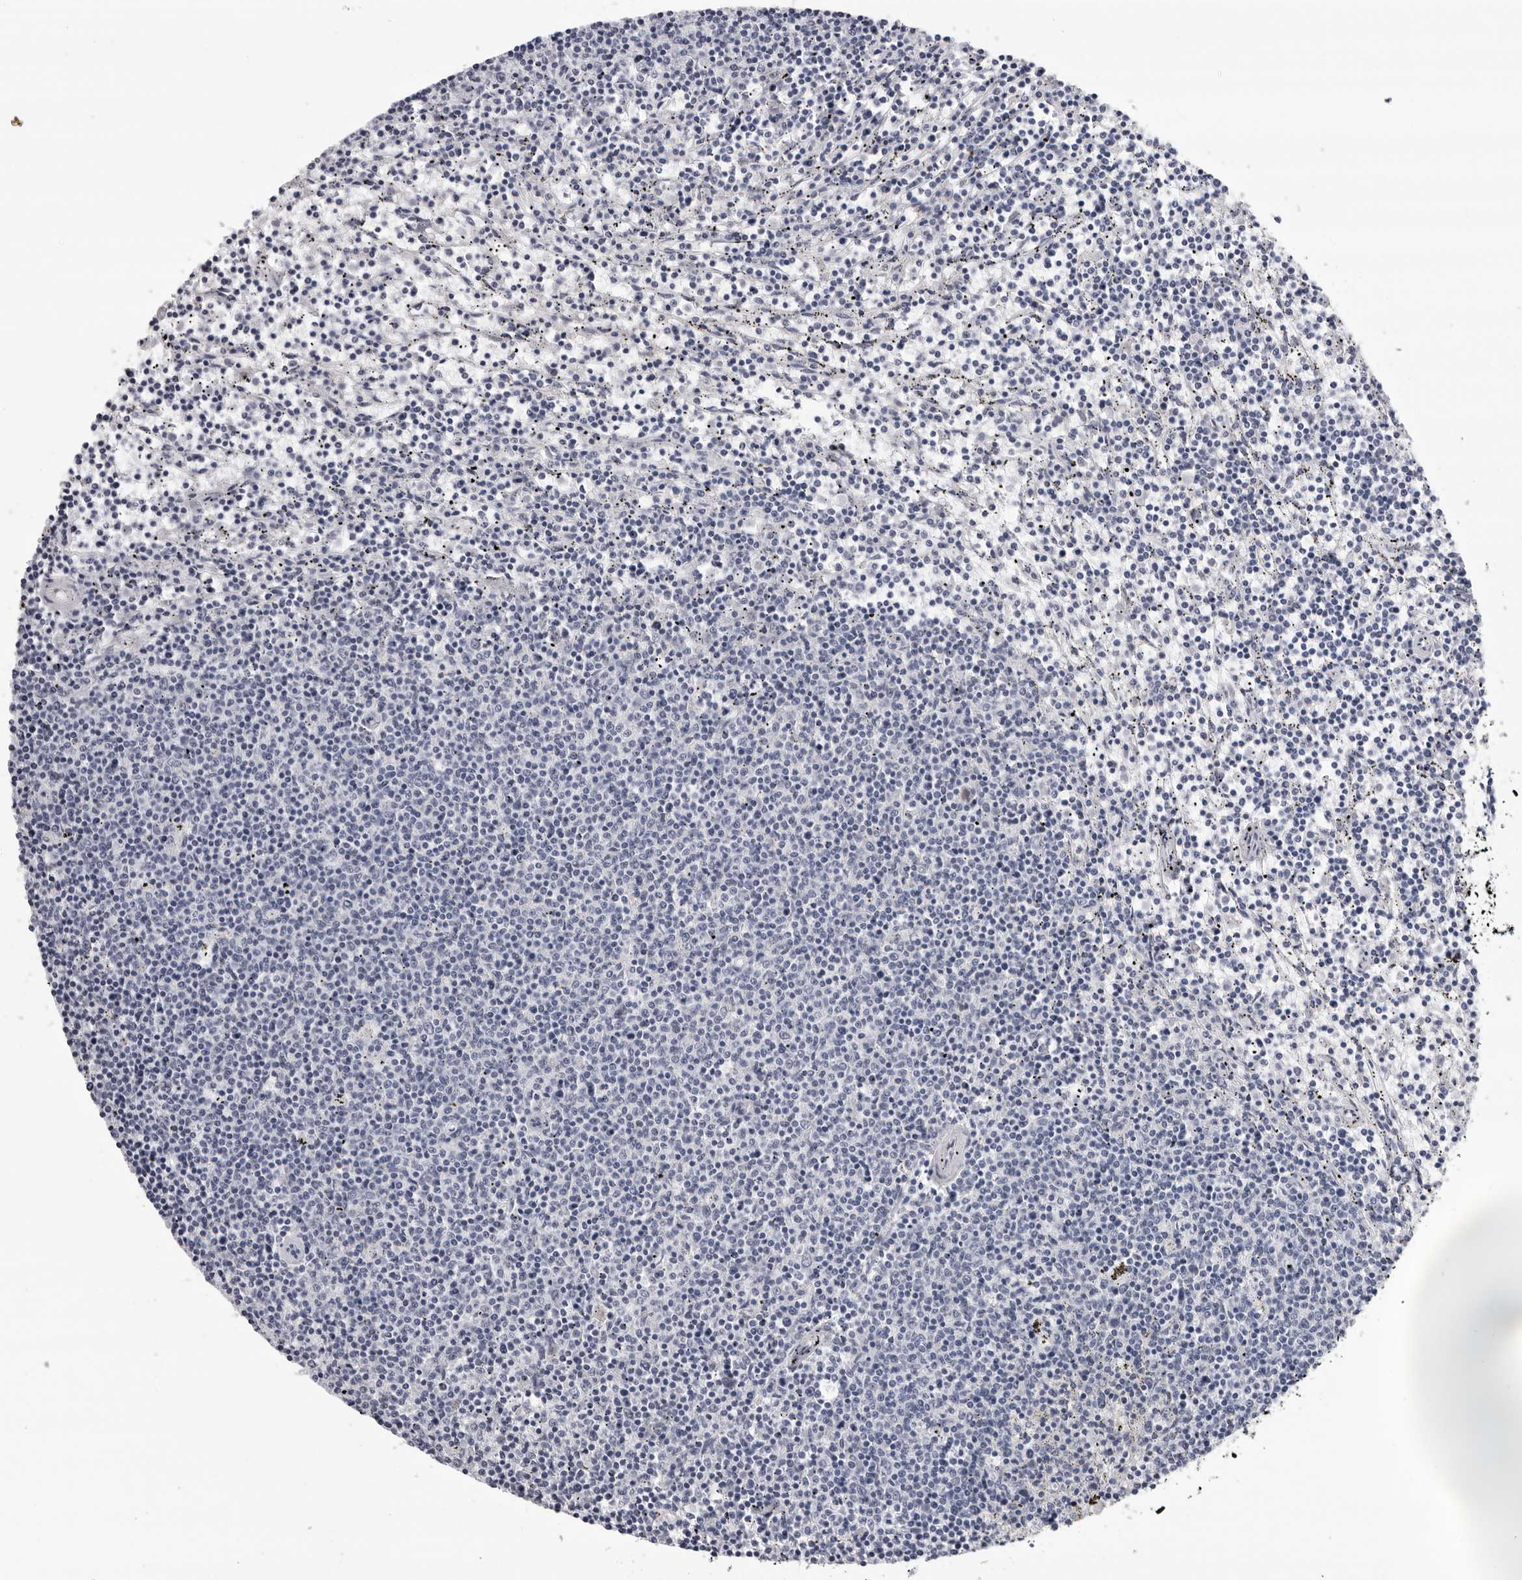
{"staining": {"intensity": "negative", "quantity": "none", "location": "none"}, "tissue": "lymphoma", "cell_type": "Tumor cells", "image_type": "cancer", "snomed": [{"axis": "morphology", "description": "Malignant lymphoma, non-Hodgkin's type, Low grade"}, {"axis": "topography", "description": "Spleen"}], "caption": "IHC micrograph of malignant lymphoma, non-Hodgkin's type (low-grade) stained for a protein (brown), which reveals no expression in tumor cells.", "gene": "ZNF502", "patient": {"sex": "female", "age": 50}}